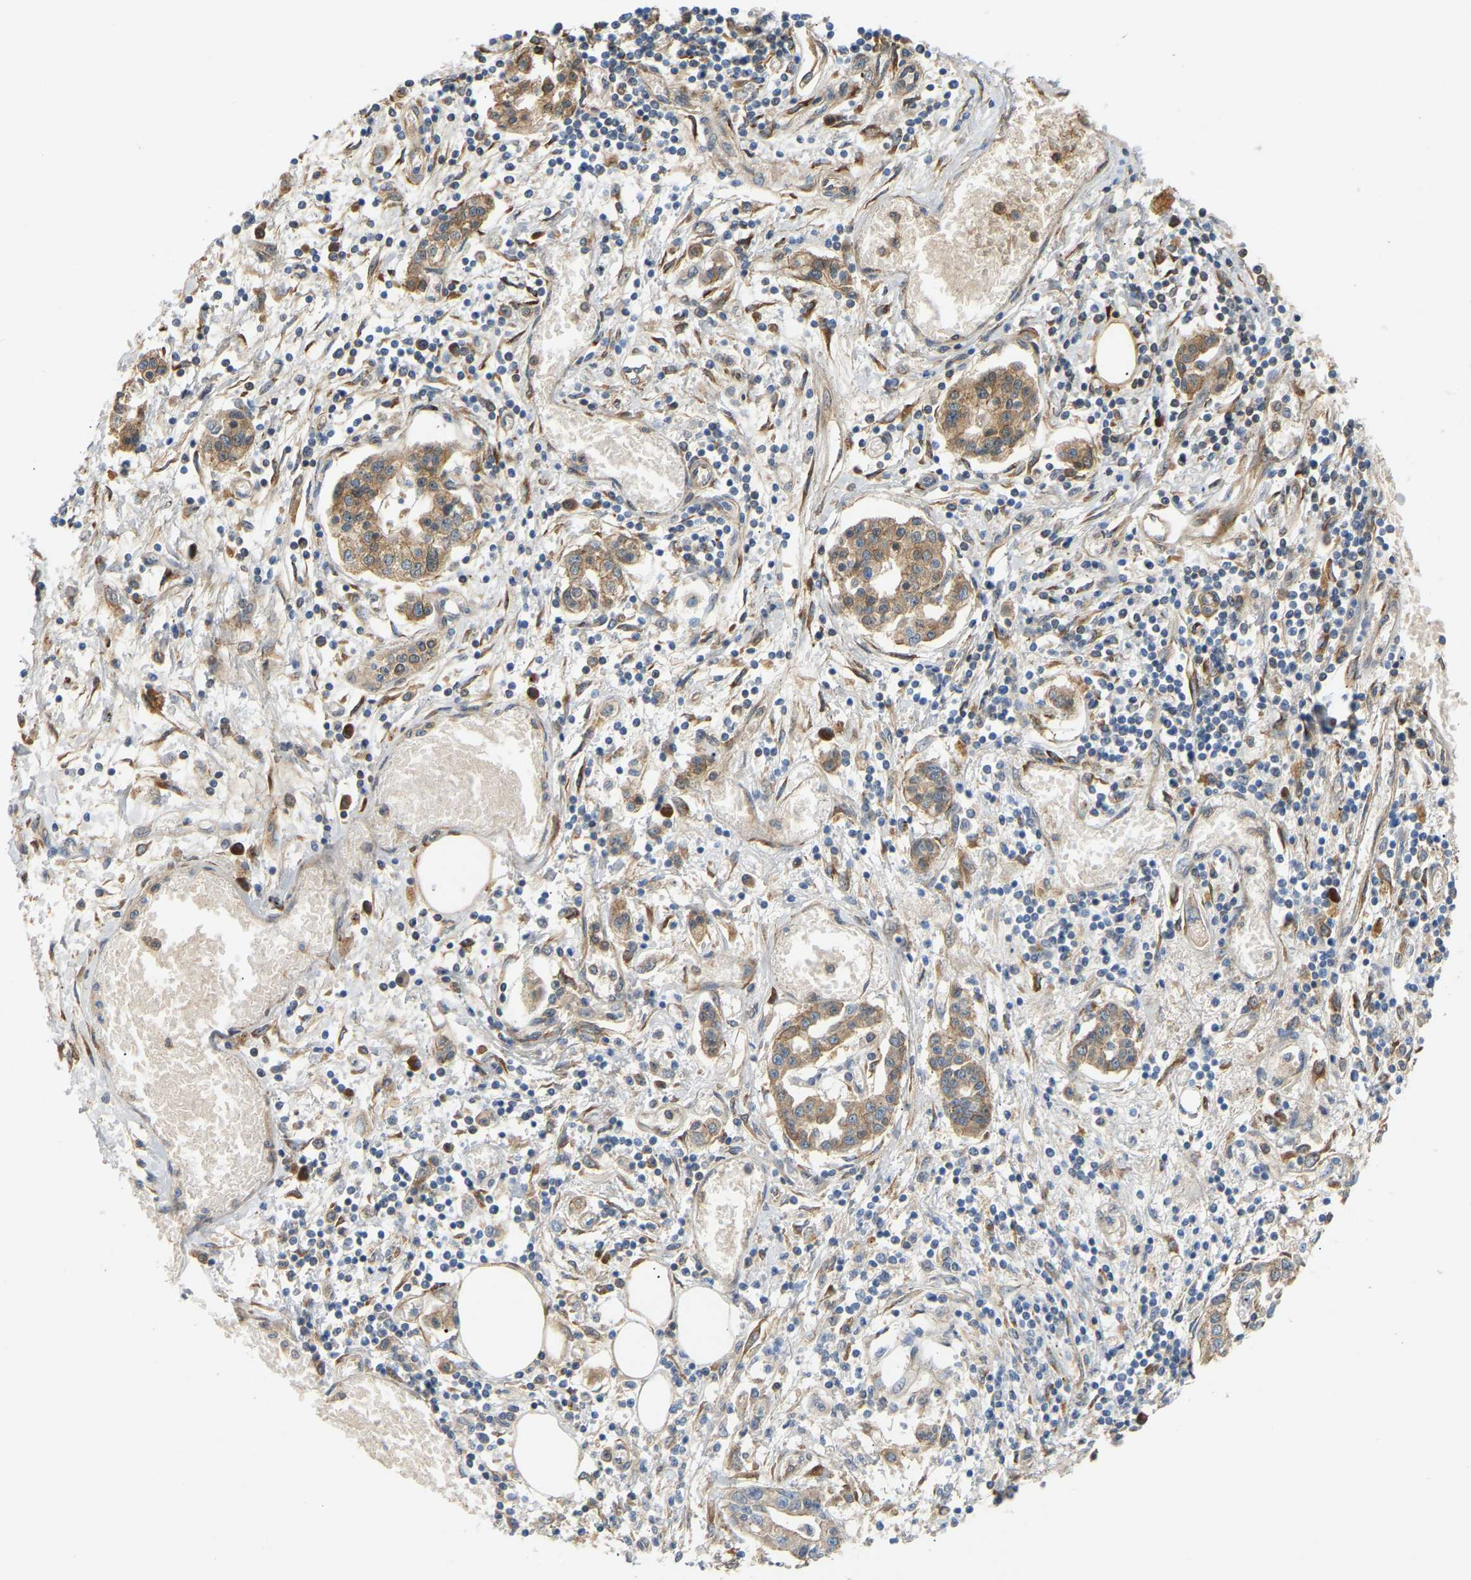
{"staining": {"intensity": "weak", "quantity": ">75%", "location": "cytoplasmic/membranous"}, "tissue": "pancreatic cancer", "cell_type": "Tumor cells", "image_type": "cancer", "snomed": [{"axis": "morphology", "description": "Adenocarcinoma, NOS"}, {"axis": "topography", "description": "Pancreas"}], "caption": "A high-resolution image shows IHC staining of pancreatic adenocarcinoma, which demonstrates weak cytoplasmic/membranous staining in approximately >75% of tumor cells.", "gene": "PTCD1", "patient": {"sex": "male", "age": 56}}